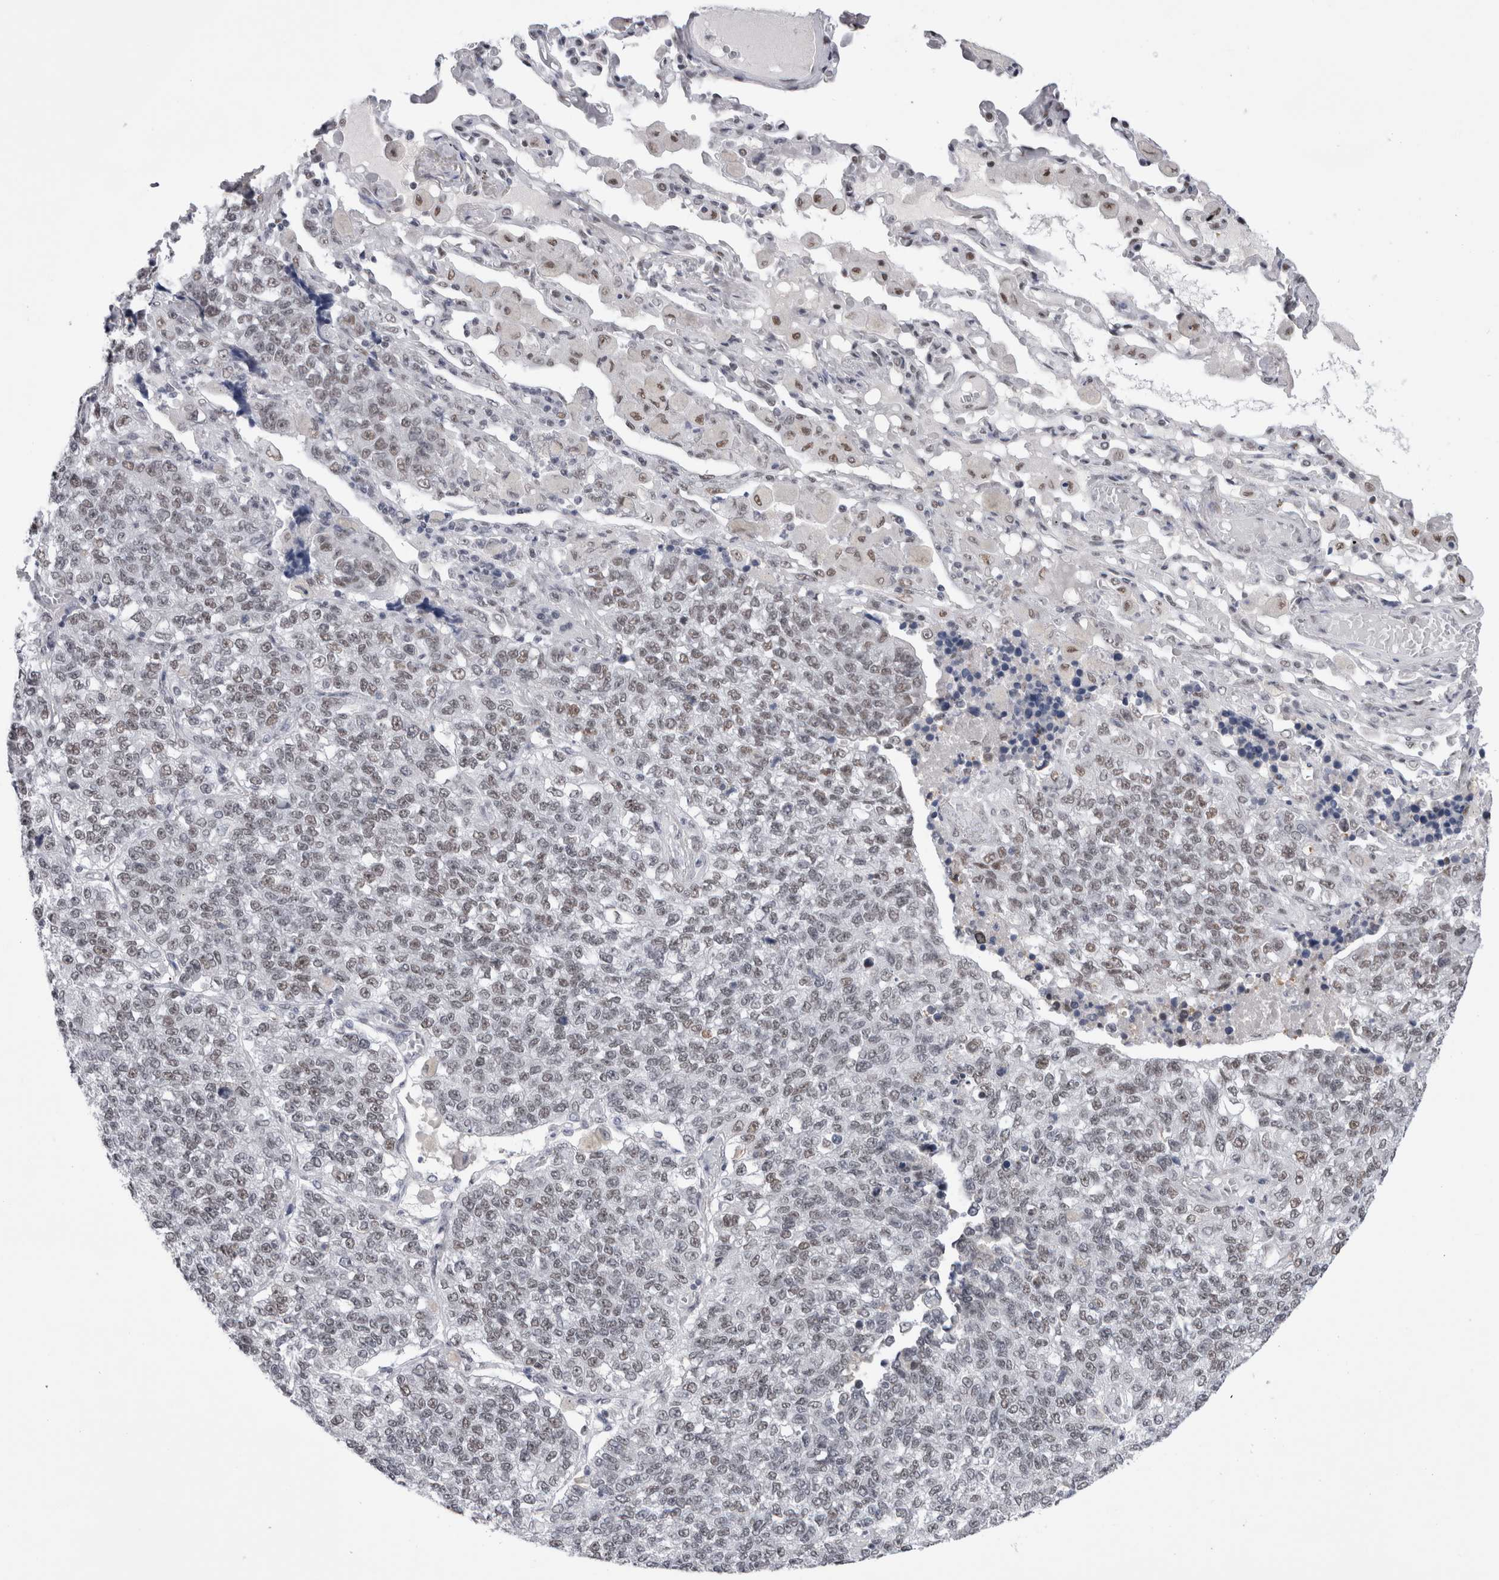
{"staining": {"intensity": "weak", "quantity": "25%-75%", "location": "nuclear"}, "tissue": "lung cancer", "cell_type": "Tumor cells", "image_type": "cancer", "snomed": [{"axis": "morphology", "description": "Adenocarcinoma, NOS"}, {"axis": "topography", "description": "Lung"}], "caption": "Immunohistochemical staining of human lung cancer (adenocarcinoma) reveals low levels of weak nuclear protein expression in approximately 25%-75% of tumor cells. Using DAB (3,3'-diaminobenzidine) (brown) and hematoxylin (blue) stains, captured at high magnification using brightfield microscopy.", "gene": "API5", "patient": {"sex": "male", "age": 49}}